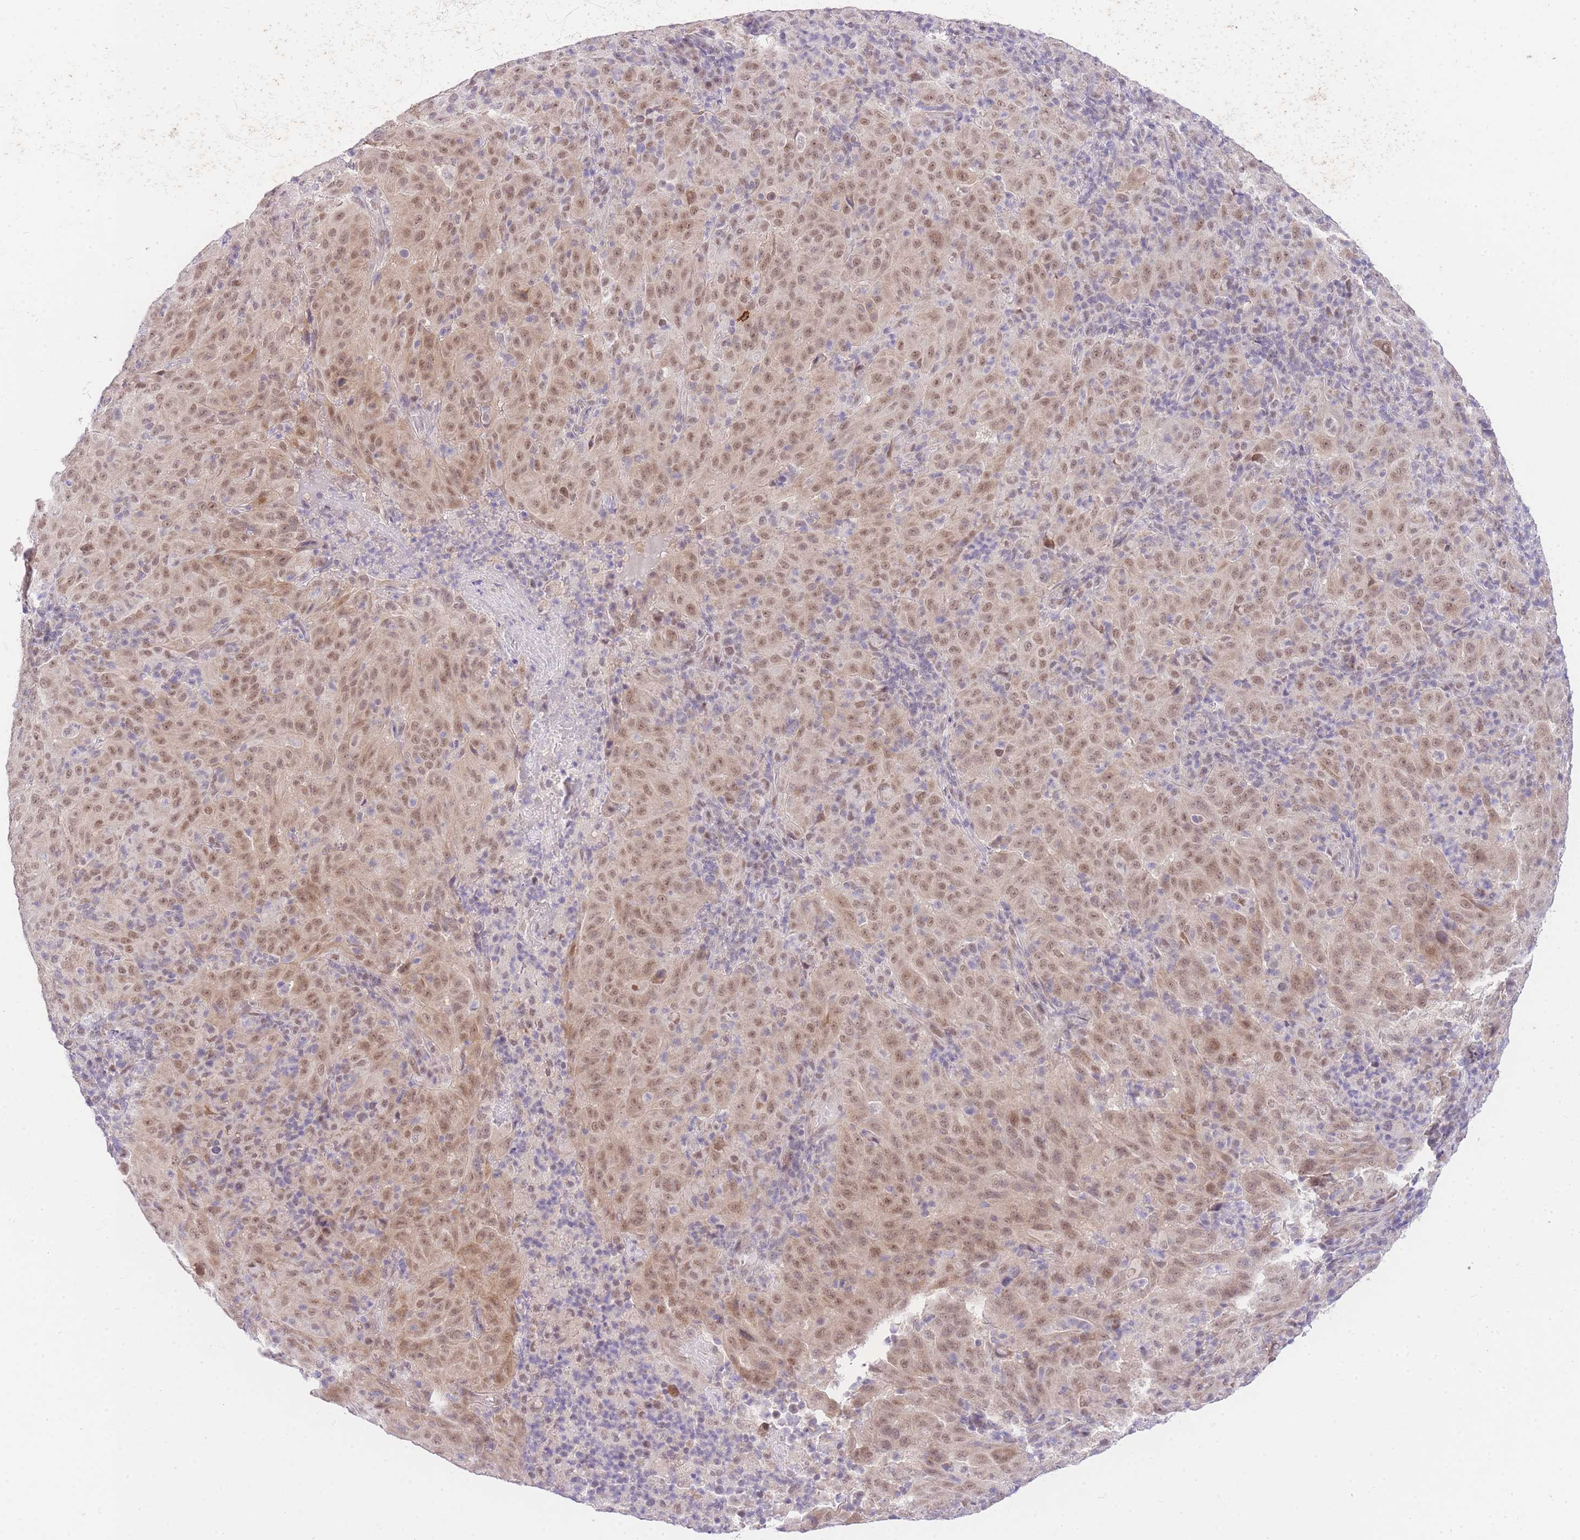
{"staining": {"intensity": "moderate", "quantity": ">75%", "location": "cytoplasmic/membranous,nuclear"}, "tissue": "pancreatic cancer", "cell_type": "Tumor cells", "image_type": "cancer", "snomed": [{"axis": "morphology", "description": "Adenocarcinoma, NOS"}, {"axis": "topography", "description": "Pancreas"}], "caption": "Immunohistochemistry (IHC) (DAB (3,3'-diaminobenzidine)) staining of human pancreatic cancer (adenocarcinoma) shows moderate cytoplasmic/membranous and nuclear protein expression in about >75% of tumor cells.", "gene": "UBXN7", "patient": {"sex": "male", "age": 63}}